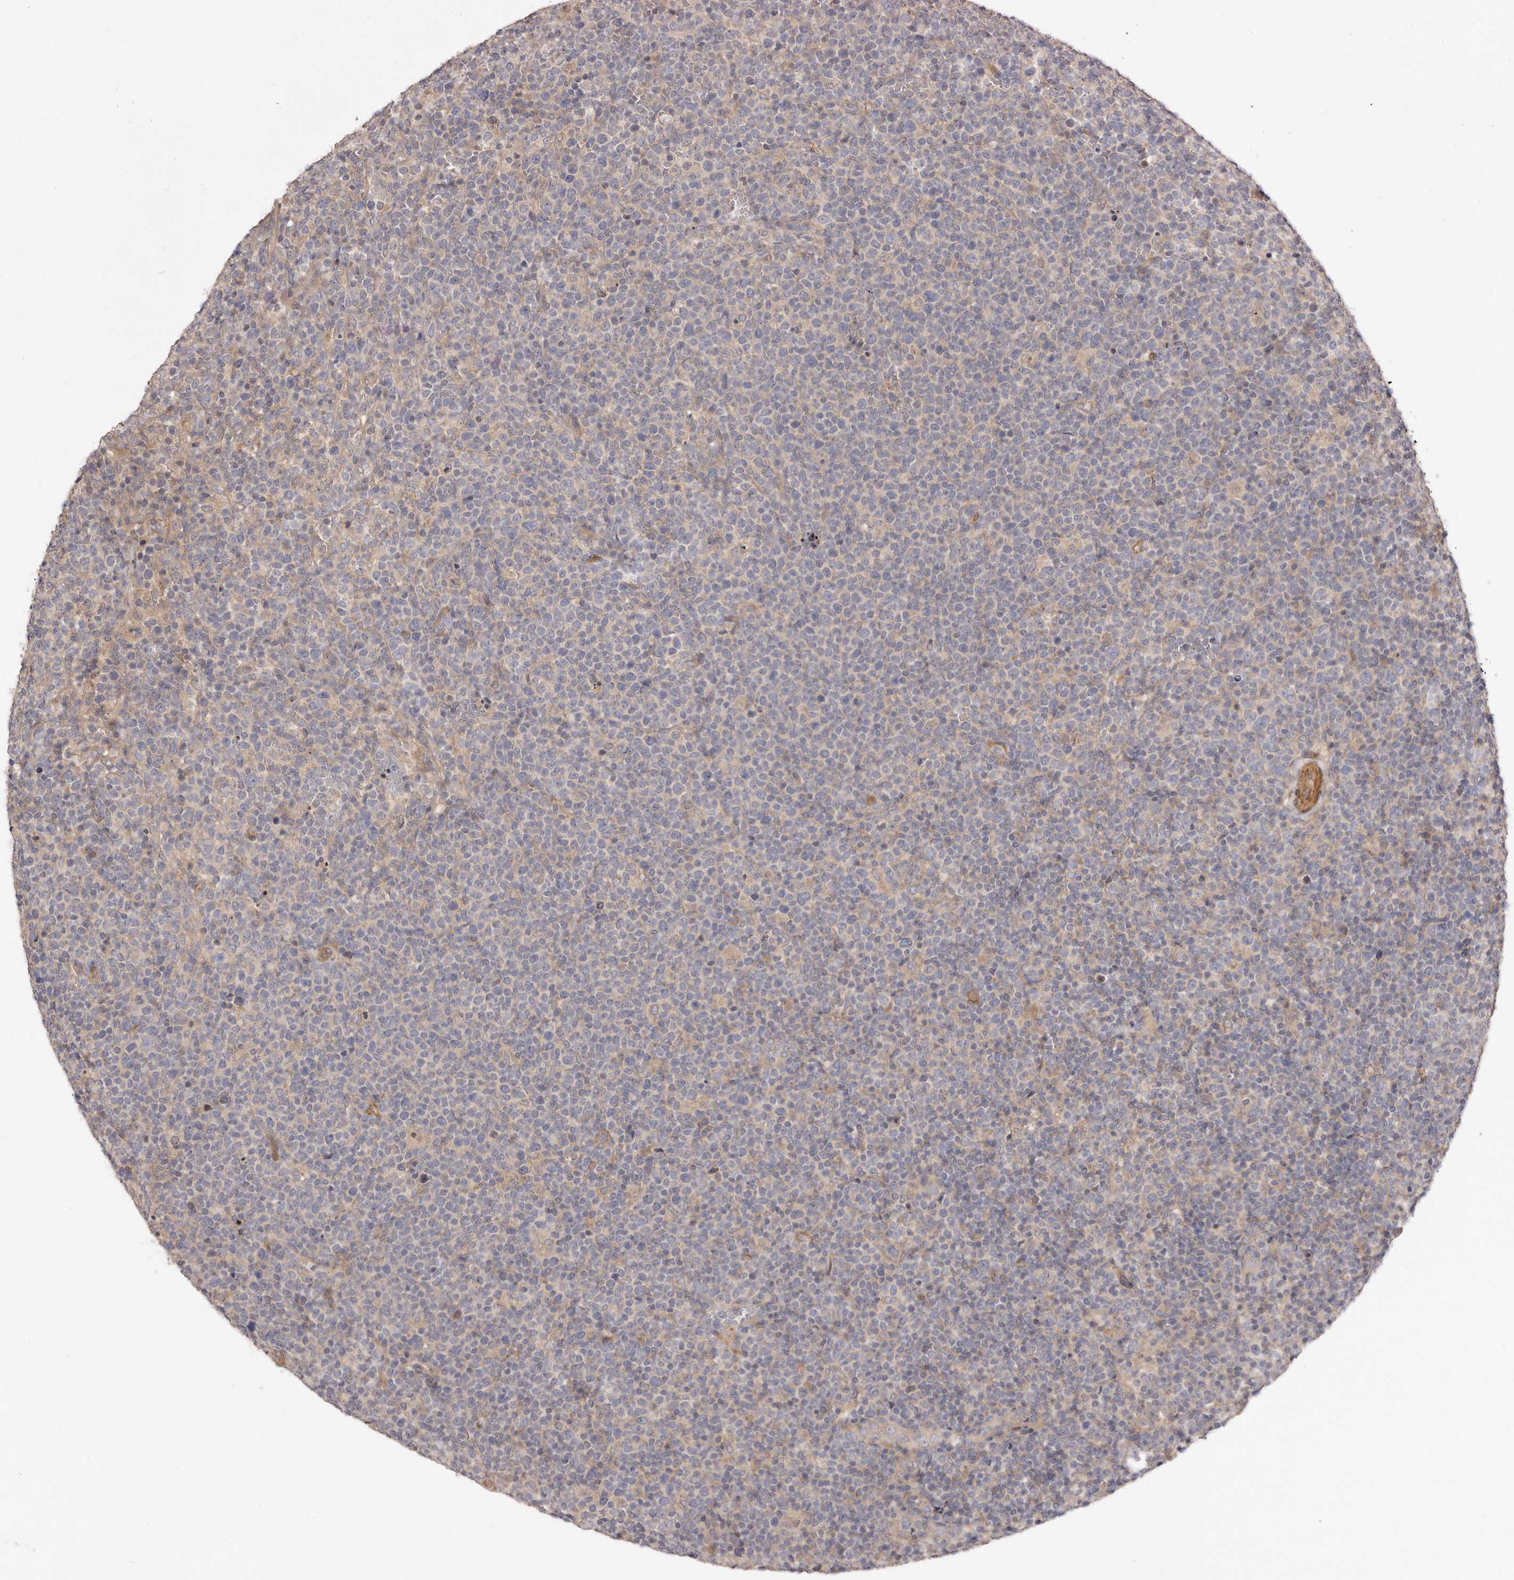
{"staining": {"intensity": "negative", "quantity": "none", "location": "none"}, "tissue": "lymphoma", "cell_type": "Tumor cells", "image_type": "cancer", "snomed": [{"axis": "morphology", "description": "Malignant lymphoma, non-Hodgkin's type, High grade"}, {"axis": "topography", "description": "Lymph node"}], "caption": "DAB (3,3'-diaminobenzidine) immunohistochemical staining of human high-grade malignant lymphoma, non-Hodgkin's type shows no significant positivity in tumor cells.", "gene": "ADAMTS9", "patient": {"sex": "male", "age": 61}}